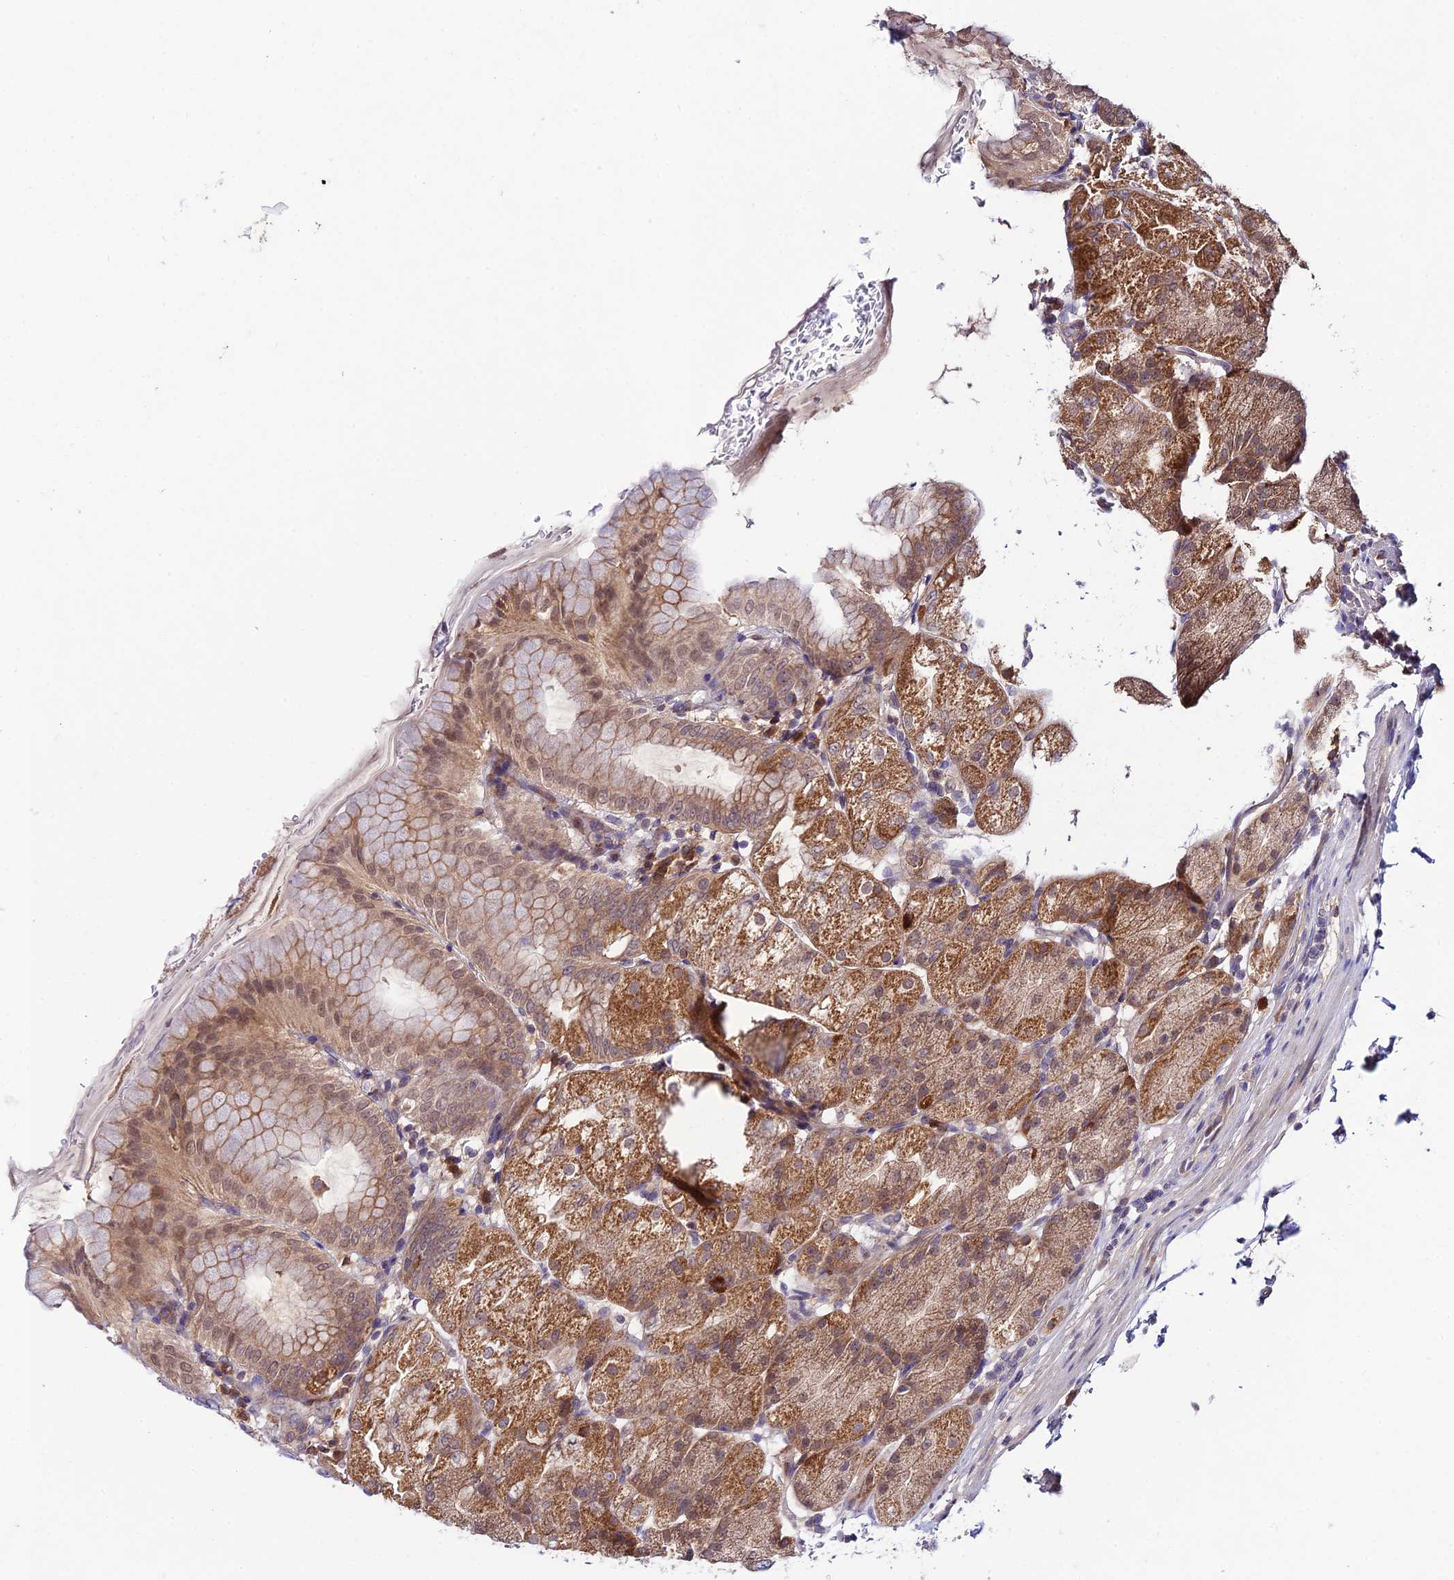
{"staining": {"intensity": "strong", "quantity": "25%-75%", "location": "cytoplasmic/membranous"}, "tissue": "stomach", "cell_type": "Glandular cells", "image_type": "normal", "snomed": [{"axis": "morphology", "description": "Normal tissue, NOS"}, {"axis": "topography", "description": "Stomach, upper"}, {"axis": "topography", "description": "Stomach, lower"}], "caption": "Immunohistochemical staining of unremarkable human stomach shows strong cytoplasmic/membranous protein positivity in about 25%-75% of glandular cells.", "gene": "TRIM40", "patient": {"sex": "male", "age": 62}}